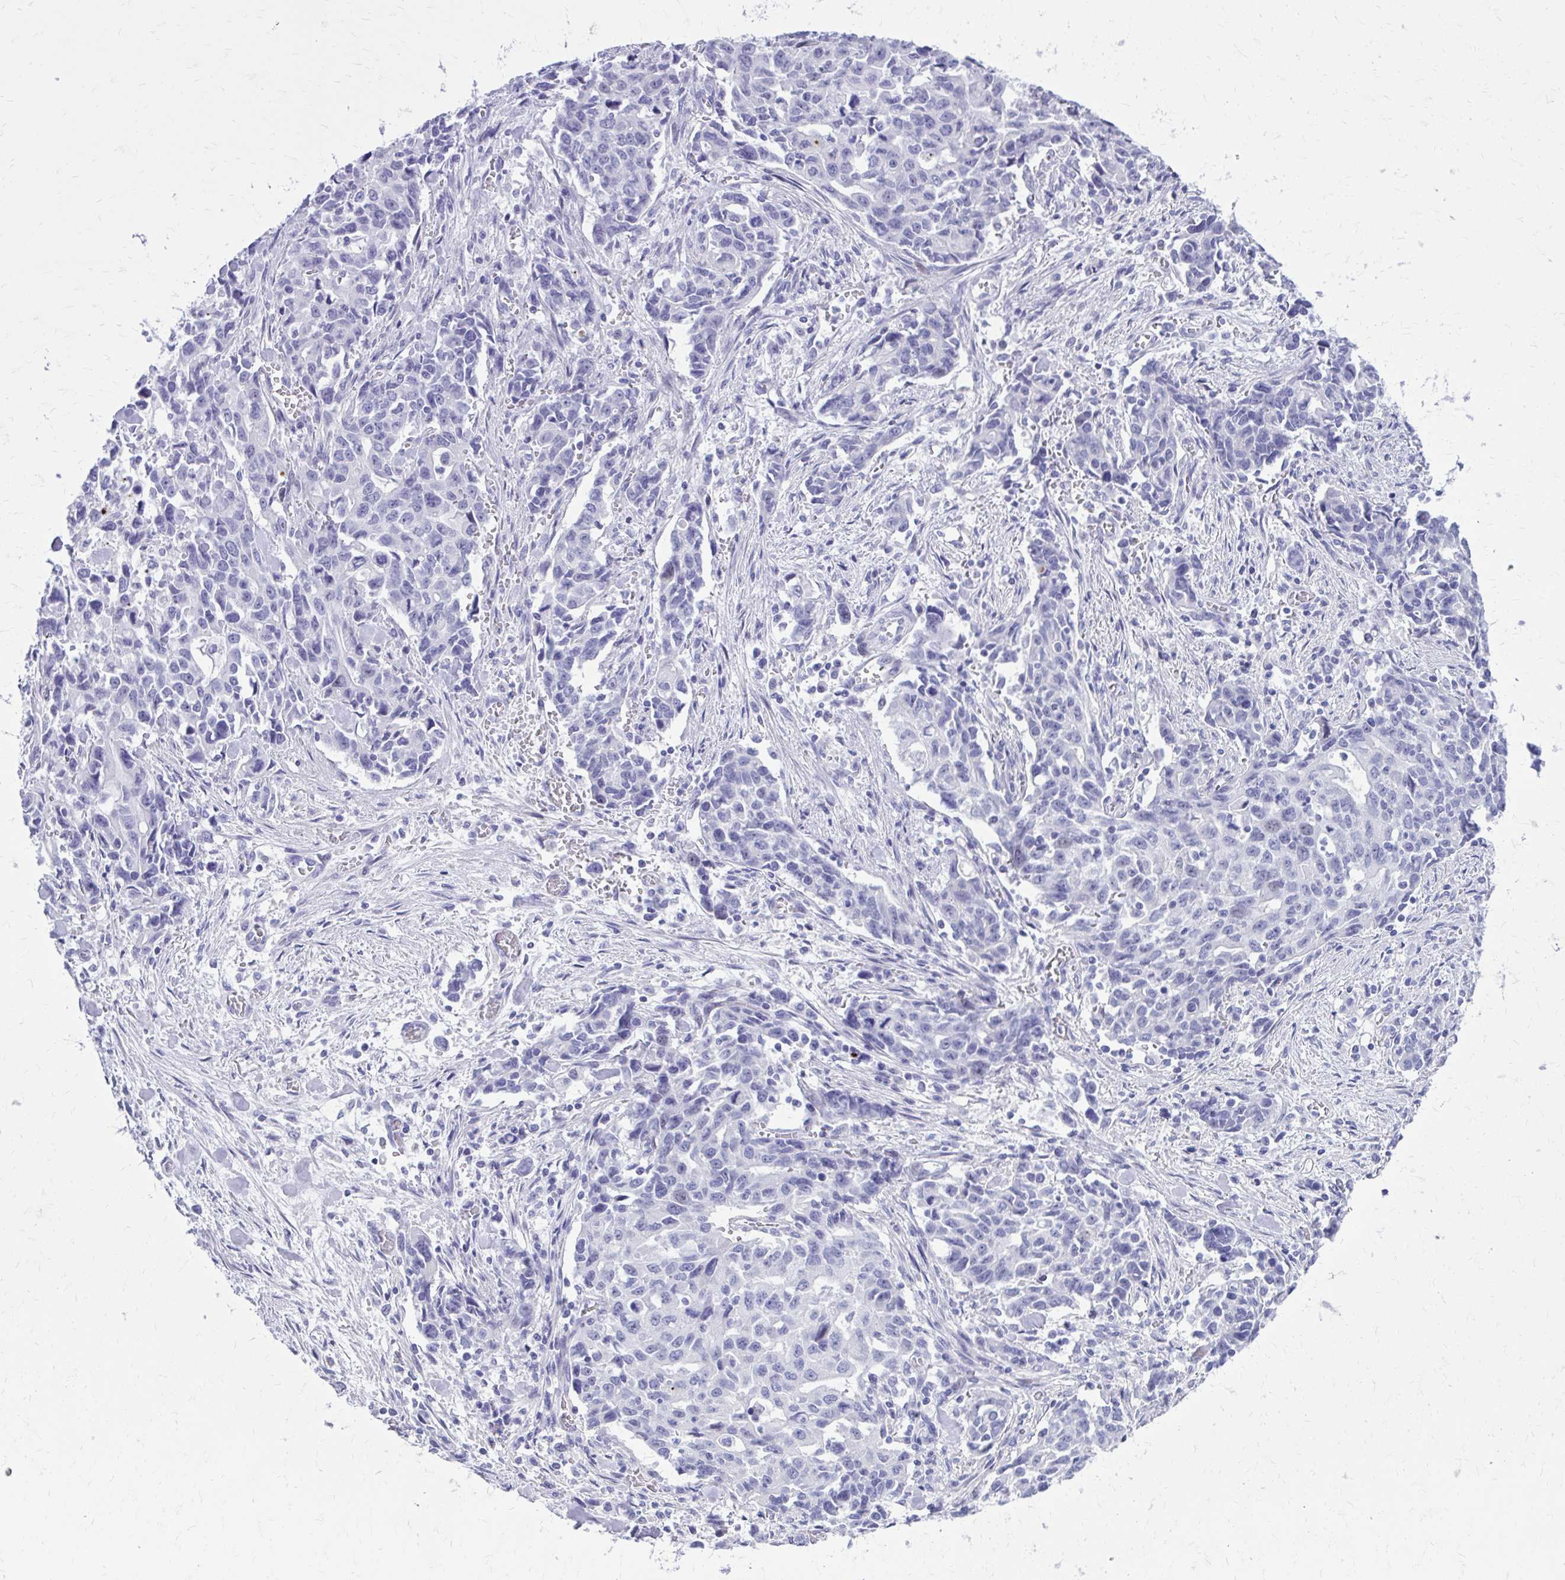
{"staining": {"intensity": "negative", "quantity": "none", "location": "none"}, "tissue": "stomach cancer", "cell_type": "Tumor cells", "image_type": "cancer", "snomed": [{"axis": "morphology", "description": "Adenocarcinoma, NOS"}, {"axis": "topography", "description": "Stomach, upper"}], "caption": "This is a photomicrograph of IHC staining of stomach adenocarcinoma, which shows no expression in tumor cells. (DAB (3,3'-diaminobenzidine) IHC visualized using brightfield microscopy, high magnification).", "gene": "LCN15", "patient": {"sex": "male", "age": 85}}